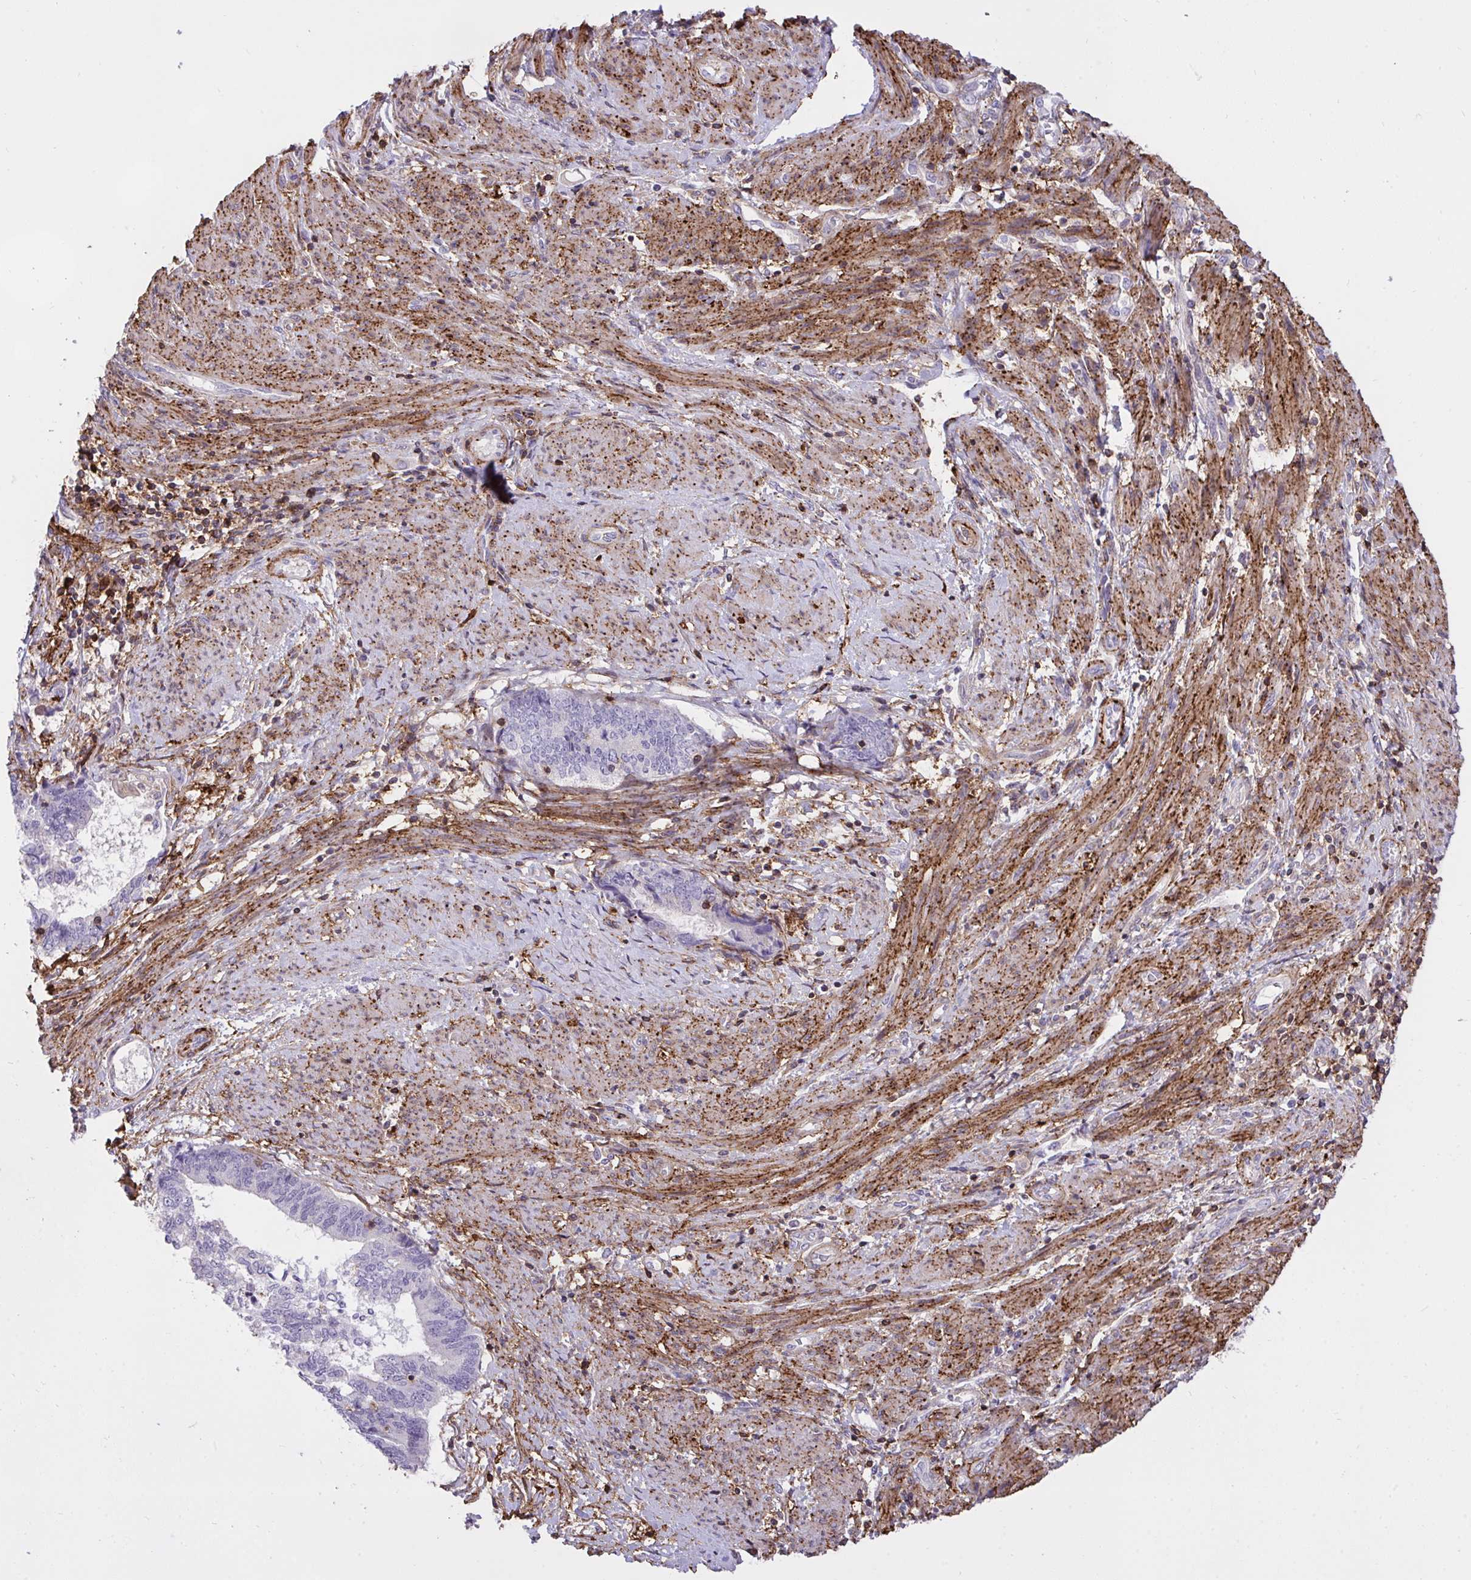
{"staining": {"intensity": "negative", "quantity": "none", "location": "none"}, "tissue": "endometrial cancer", "cell_type": "Tumor cells", "image_type": "cancer", "snomed": [{"axis": "morphology", "description": "Adenocarcinoma, NOS"}, {"axis": "topography", "description": "Endometrium"}], "caption": "Immunohistochemistry (IHC) micrograph of neoplastic tissue: endometrial cancer (adenocarcinoma) stained with DAB (3,3'-diaminobenzidine) demonstrates no significant protein positivity in tumor cells. (DAB immunohistochemistry (IHC), high magnification).", "gene": "ERI1", "patient": {"sex": "female", "age": 65}}